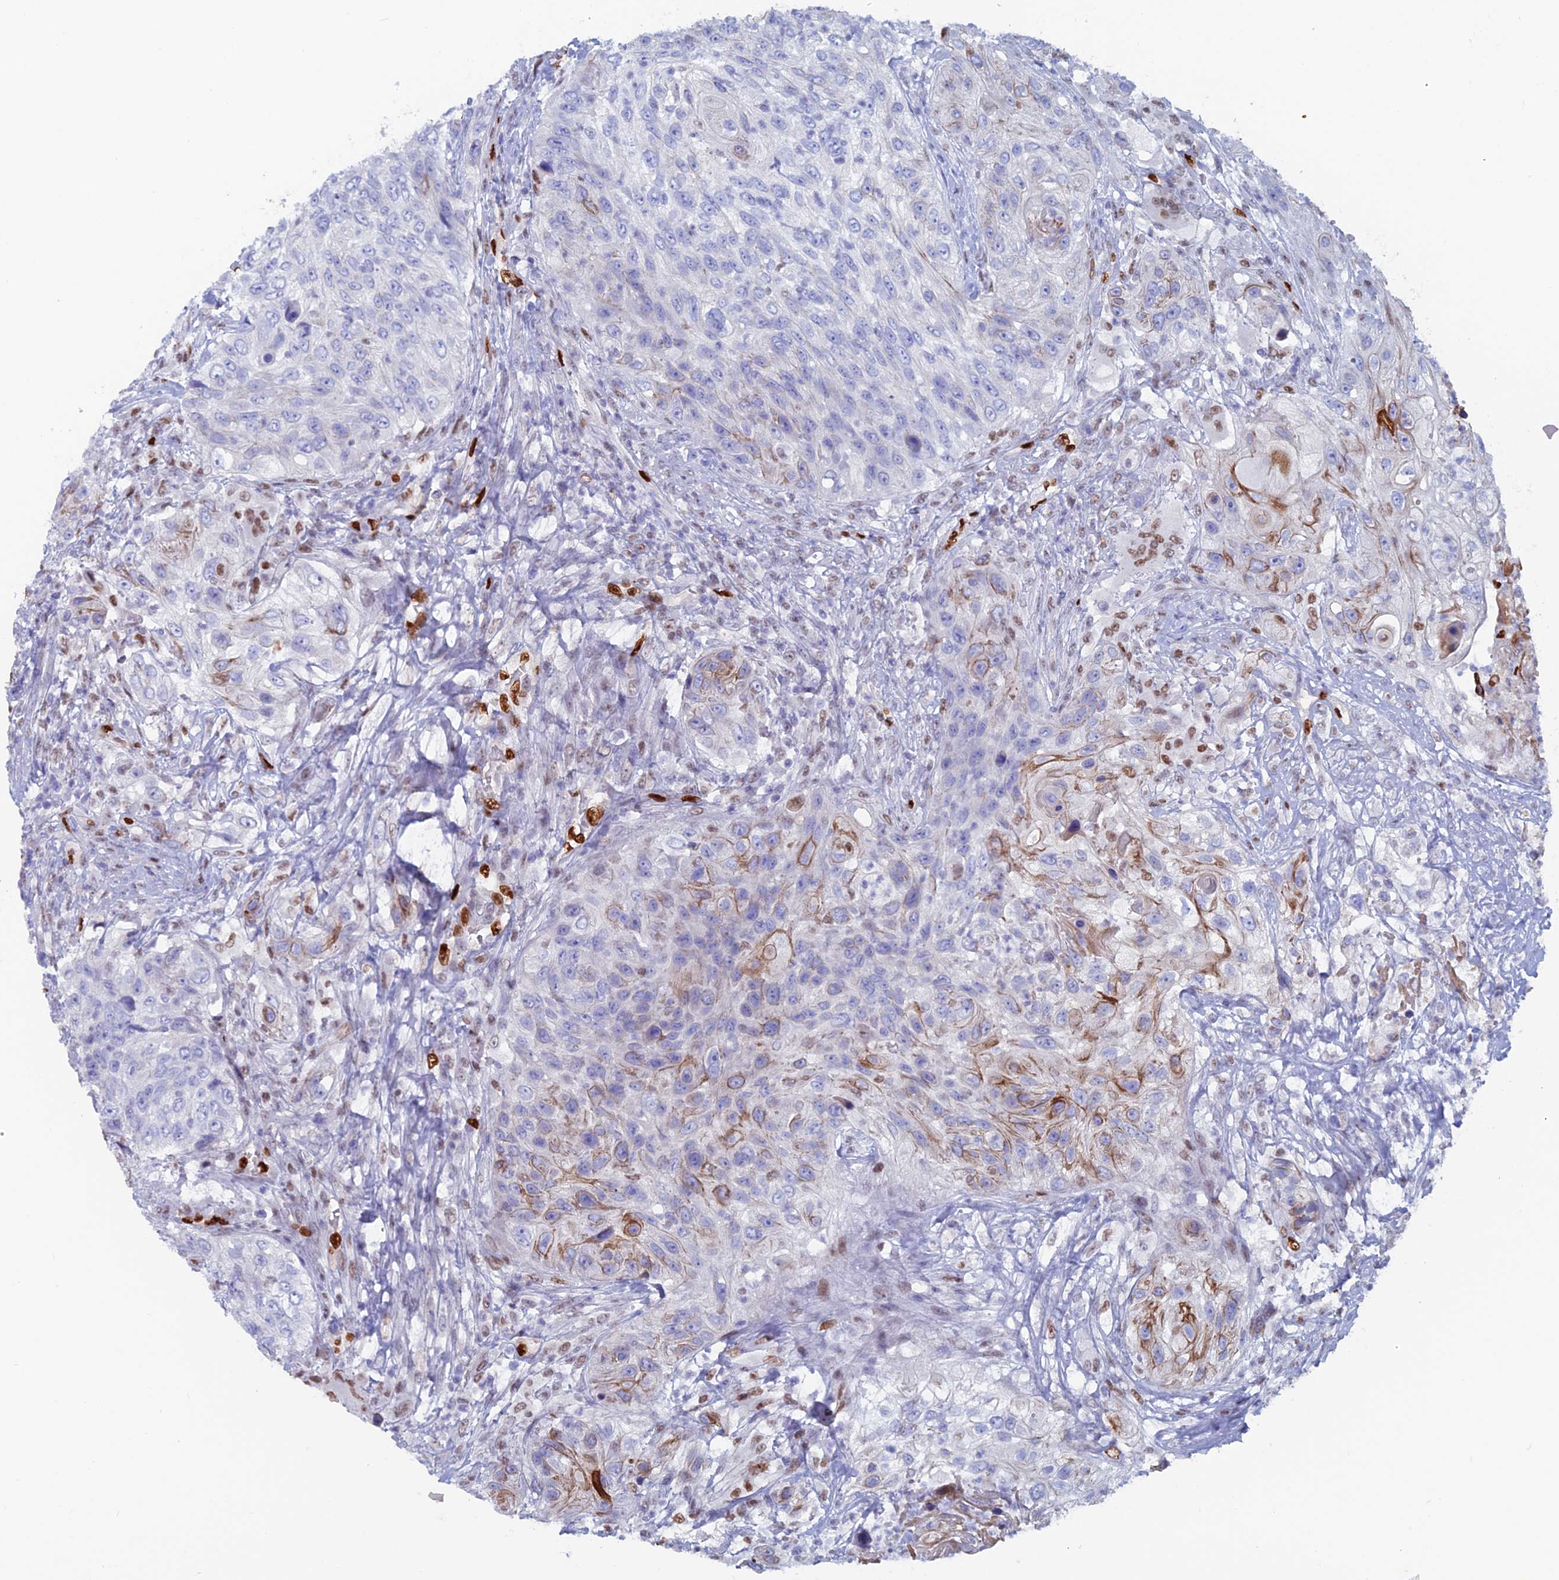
{"staining": {"intensity": "moderate", "quantity": "<25%", "location": "cytoplasmic/membranous,nuclear"}, "tissue": "urothelial cancer", "cell_type": "Tumor cells", "image_type": "cancer", "snomed": [{"axis": "morphology", "description": "Urothelial carcinoma, High grade"}, {"axis": "topography", "description": "Urinary bladder"}], "caption": "Immunohistochemical staining of high-grade urothelial carcinoma shows low levels of moderate cytoplasmic/membranous and nuclear staining in about <25% of tumor cells.", "gene": "NOL4L", "patient": {"sex": "female", "age": 60}}